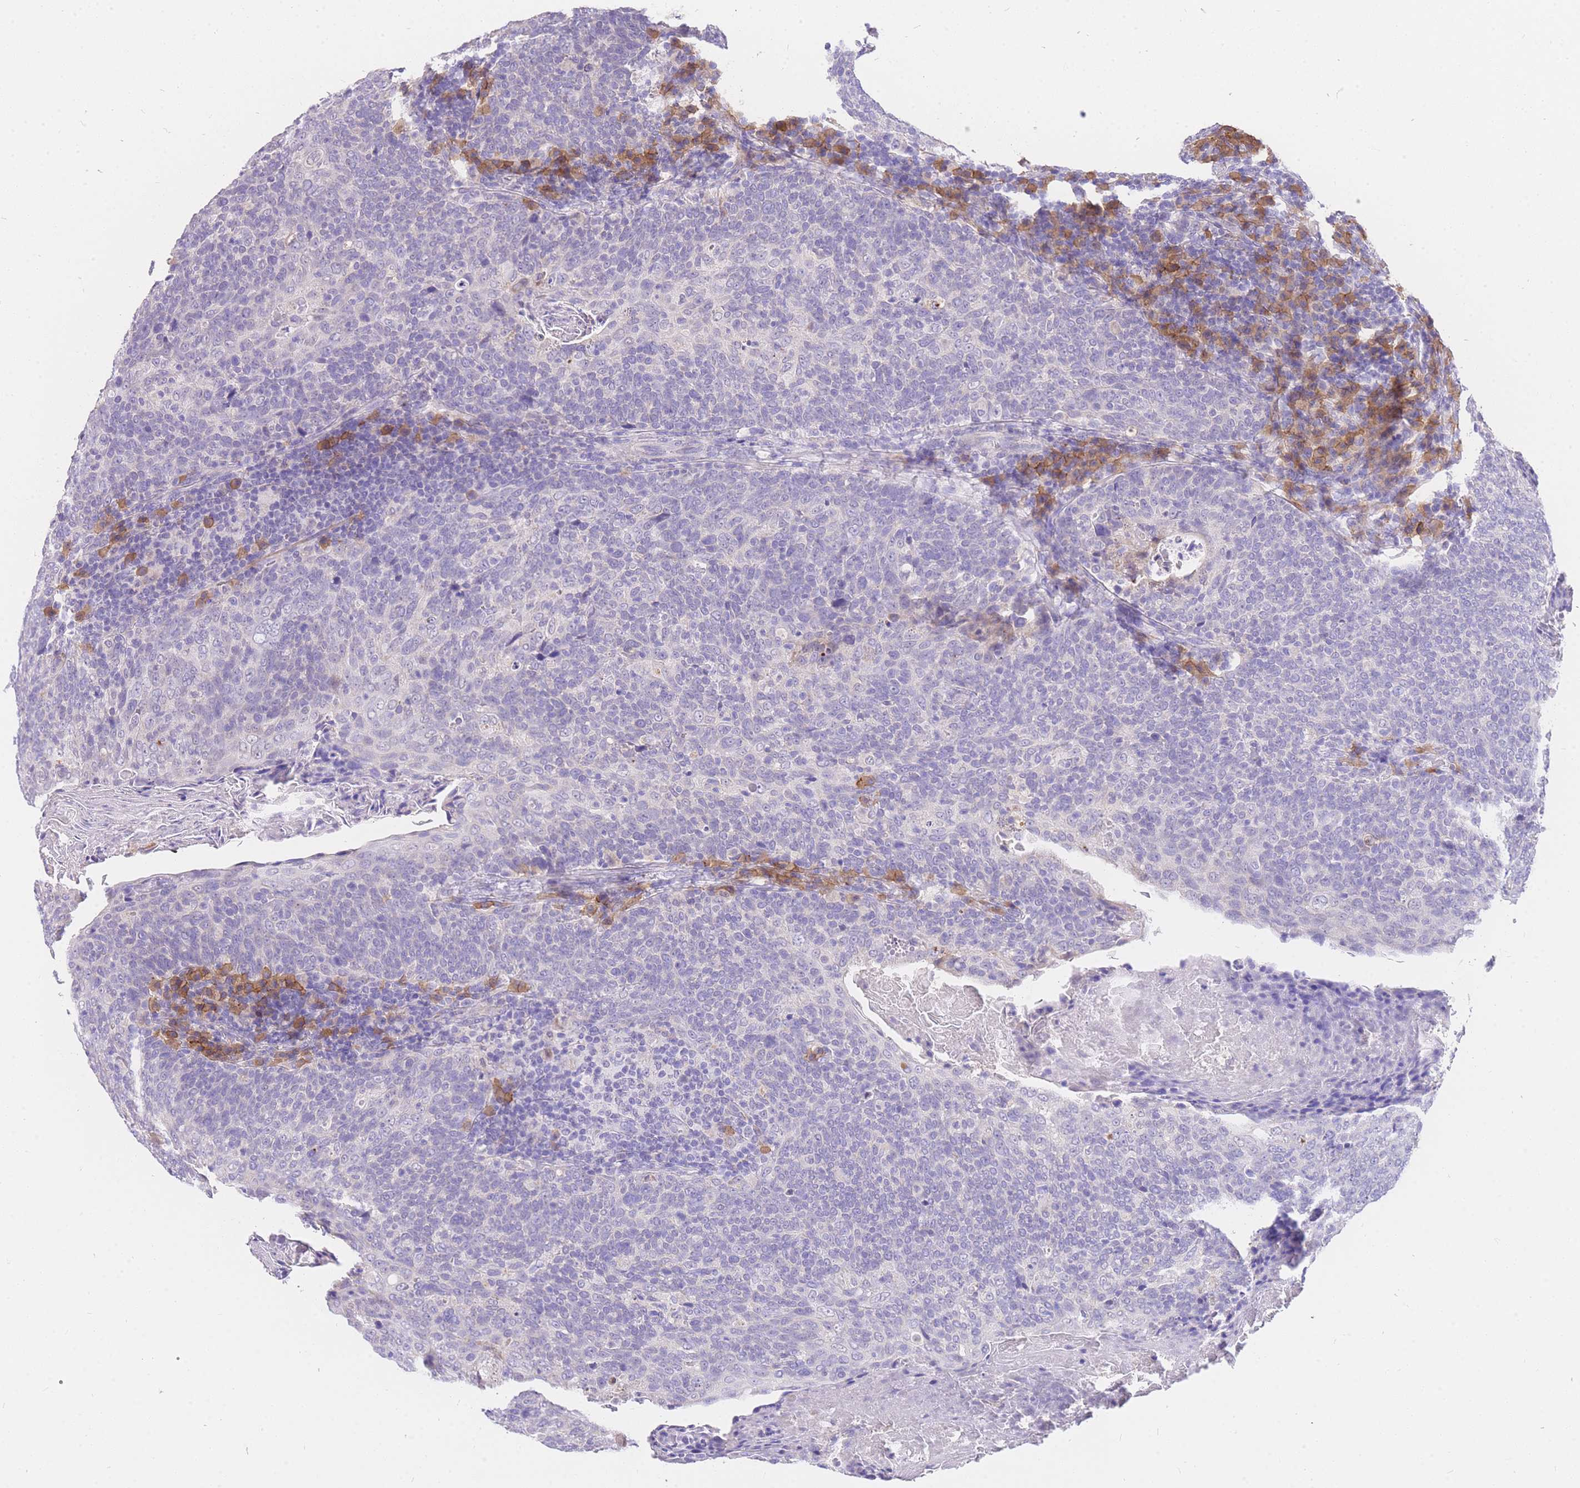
{"staining": {"intensity": "negative", "quantity": "none", "location": "none"}, "tissue": "head and neck cancer", "cell_type": "Tumor cells", "image_type": "cancer", "snomed": [{"axis": "morphology", "description": "Squamous cell carcinoma, NOS"}, {"axis": "morphology", "description": "Squamous cell carcinoma, metastatic, NOS"}, {"axis": "topography", "description": "Lymph node"}, {"axis": "topography", "description": "Head-Neck"}], "caption": "A high-resolution image shows immunohistochemistry staining of head and neck metastatic squamous cell carcinoma, which shows no significant positivity in tumor cells.", "gene": "C2orf88", "patient": {"sex": "male", "age": 62}}